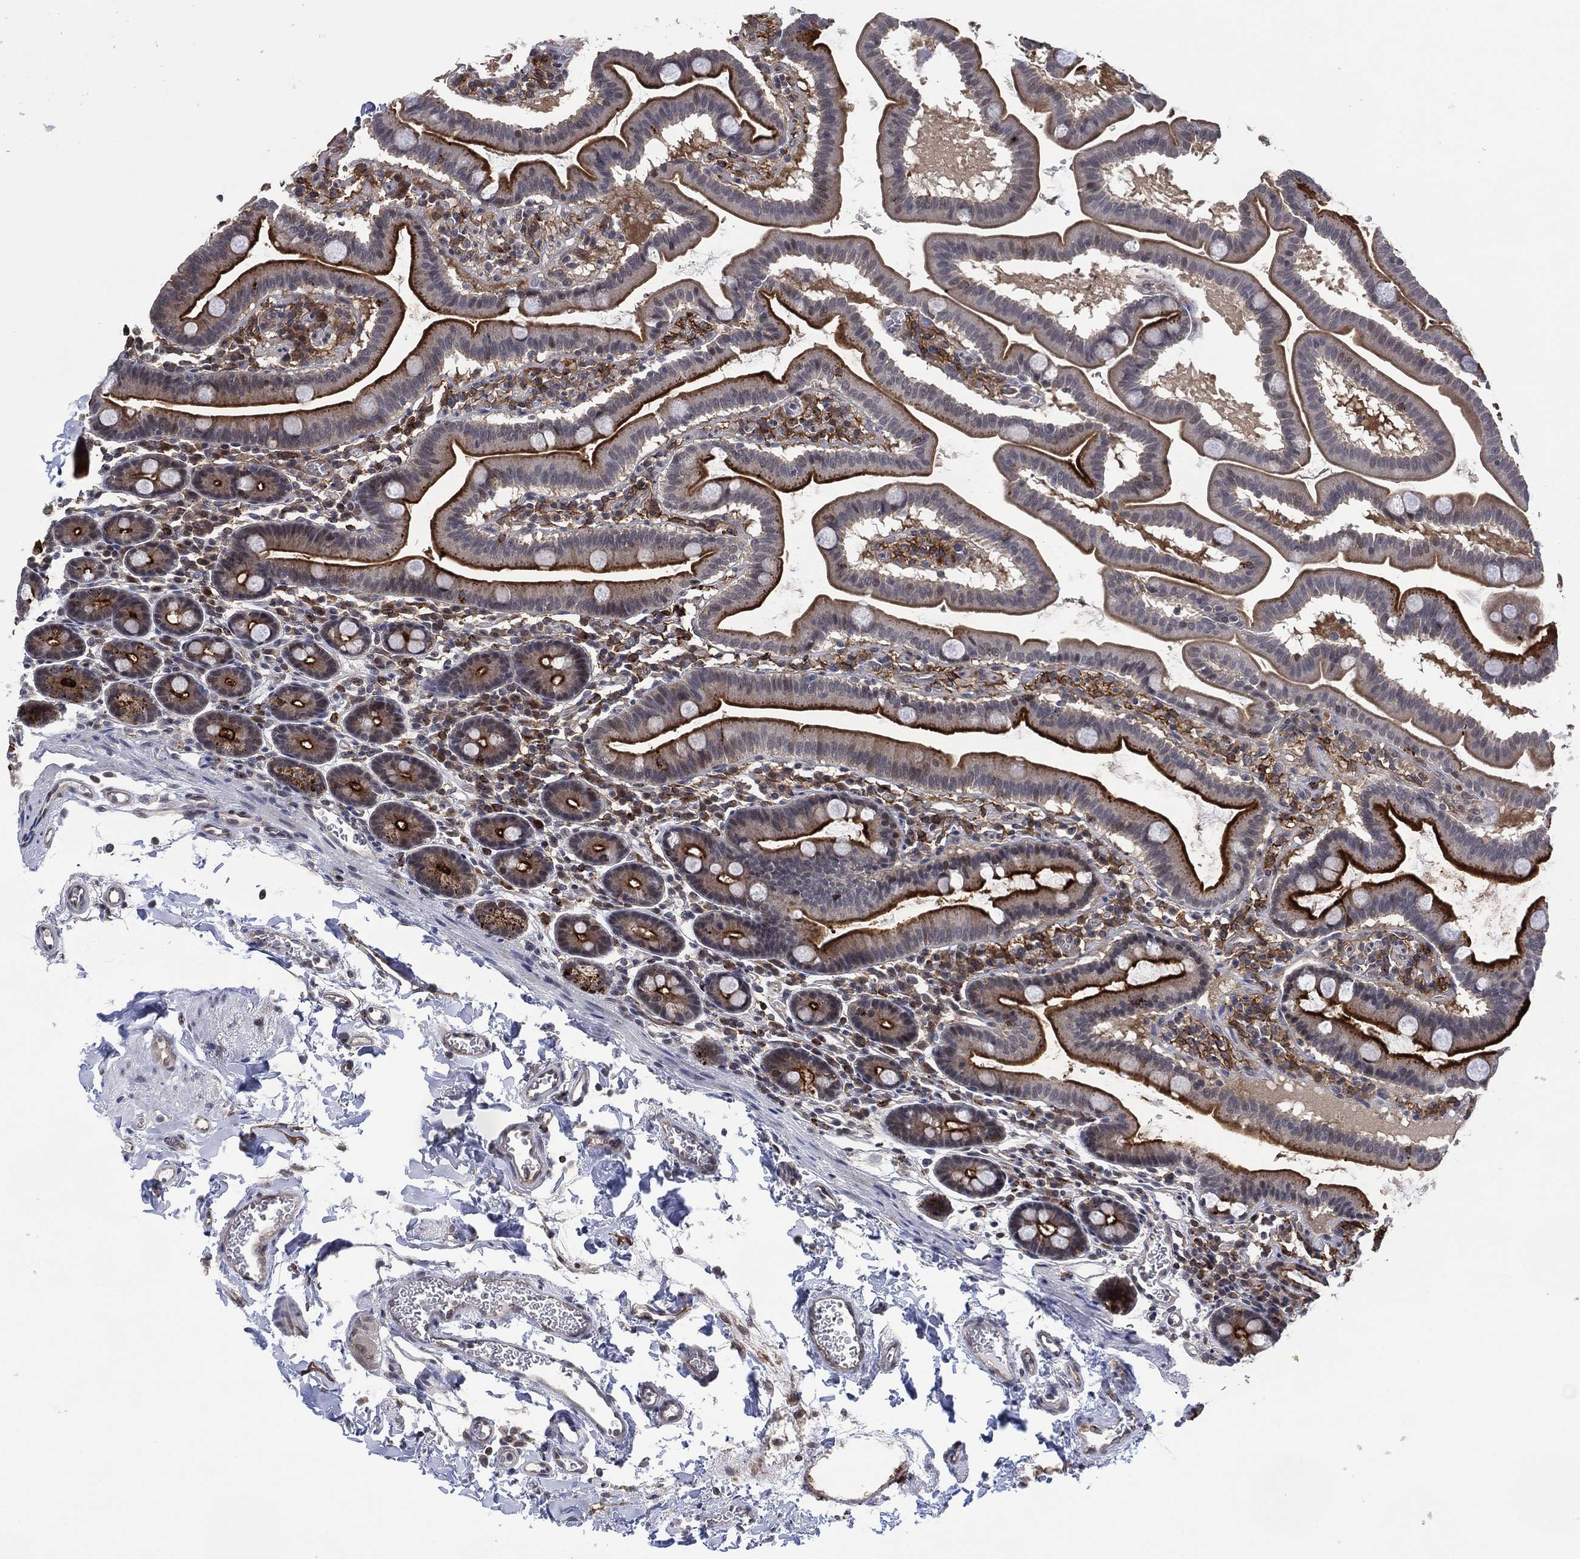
{"staining": {"intensity": "strong", "quantity": "25%-75%", "location": "cytoplasmic/membranous"}, "tissue": "duodenum", "cell_type": "Glandular cells", "image_type": "normal", "snomed": [{"axis": "morphology", "description": "Normal tissue, NOS"}, {"axis": "topography", "description": "Duodenum"}], "caption": "Protein staining displays strong cytoplasmic/membranous staining in approximately 25%-75% of glandular cells in benign duodenum.", "gene": "DPP4", "patient": {"sex": "male", "age": 59}}